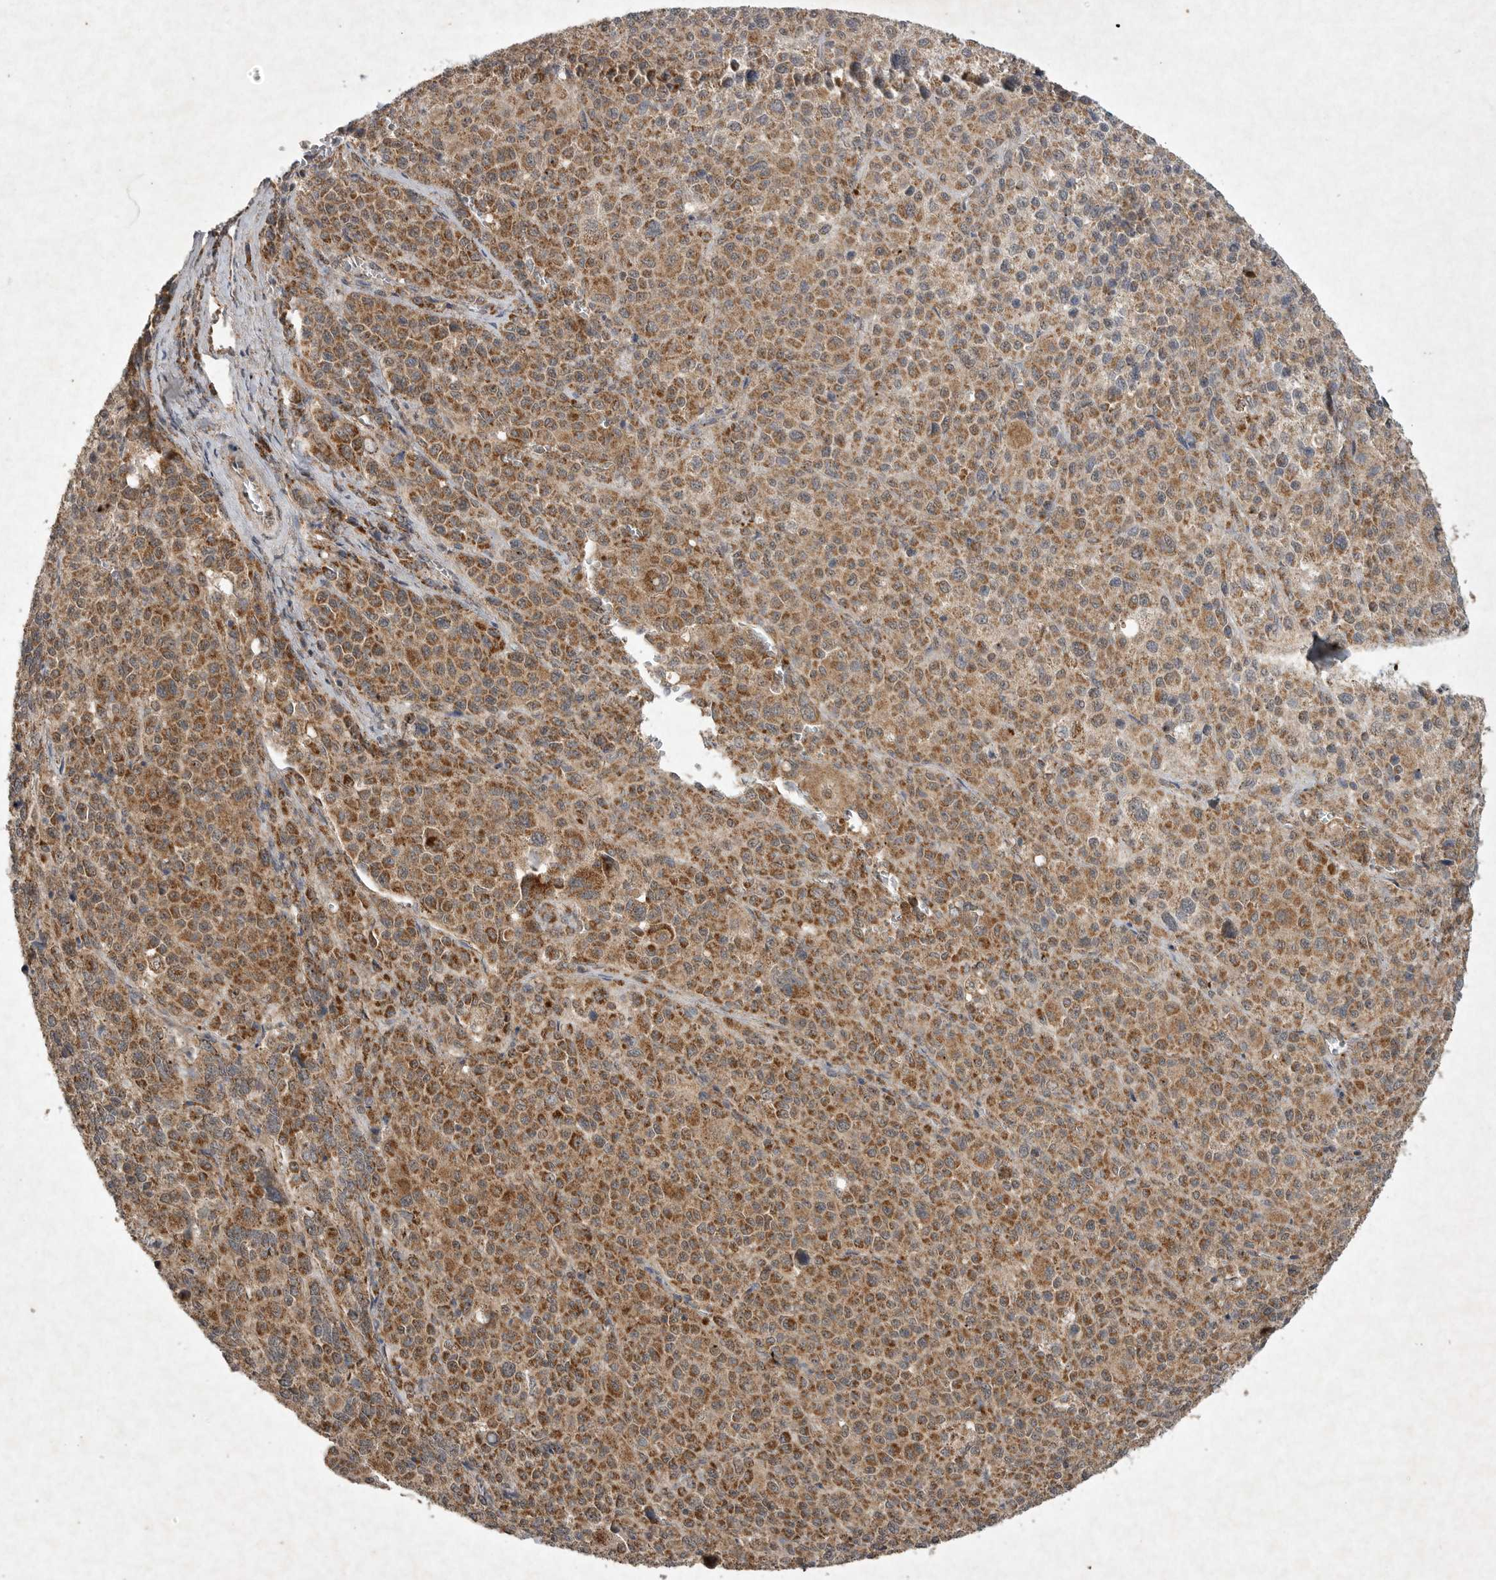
{"staining": {"intensity": "moderate", "quantity": ">75%", "location": "cytoplasmic/membranous"}, "tissue": "melanoma", "cell_type": "Tumor cells", "image_type": "cancer", "snomed": [{"axis": "morphology", "description": "Malignant melanoma, Metastatic site"}, {"axis": "topography", "description": "Skin"}], "caption": "Immunohistochemistry (IHC) micrograph of human malignant melanoma (metastatic site) stained for a protein (brown), which displays medium levels of moderate cytoplasmic/membranous expression in about >75% of tumor cells.", "gene": "DDR1", "patient": {"sex": "female", "age": 74}}